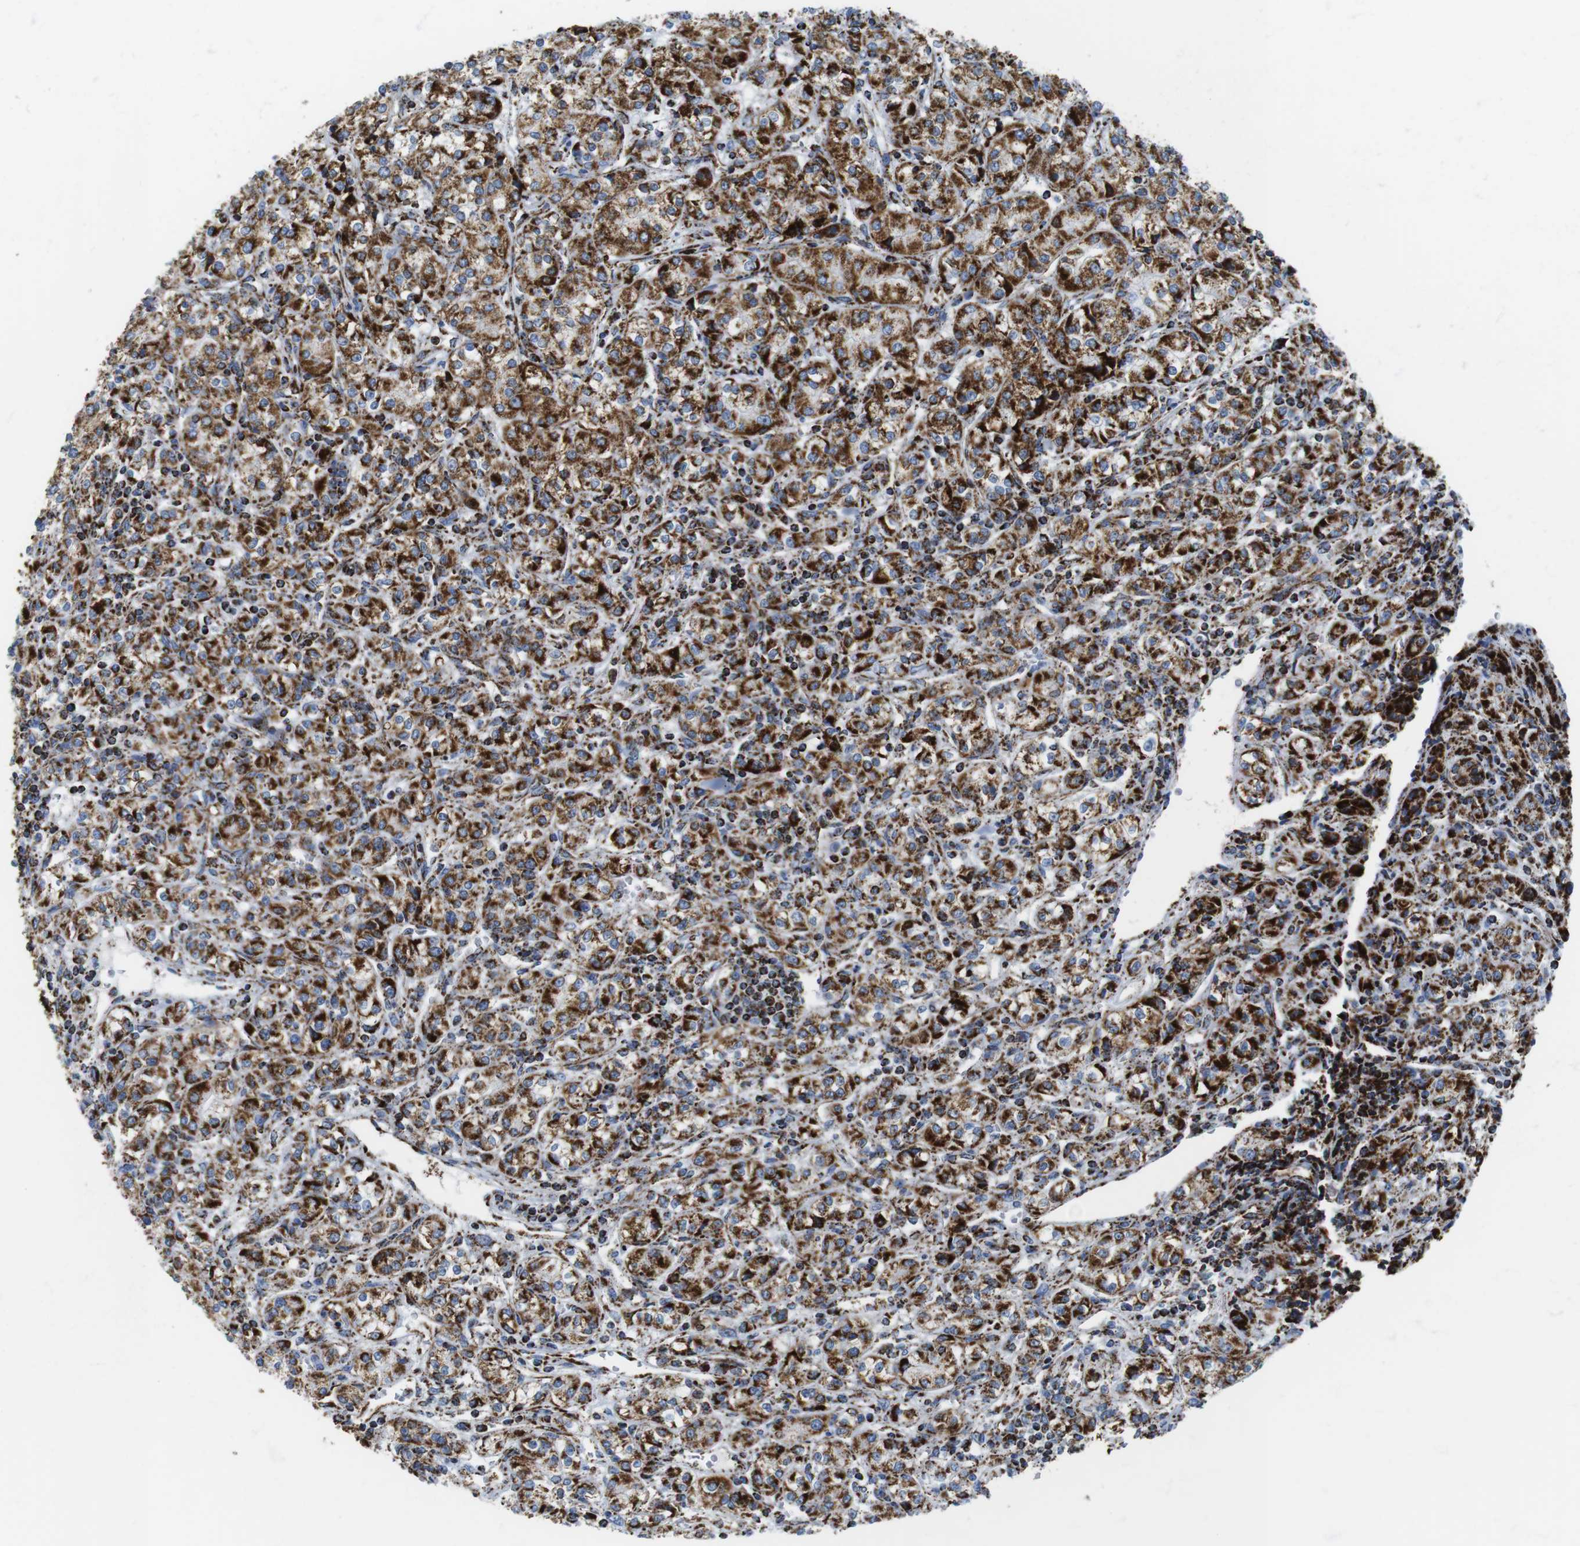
{"staining": {"intensity": "strong", "quantity": ">75%", "location": "cytoplasmic/membranous"}, "tissue": "renal cancer", "cell_type": "Tumor cells", "image_type": "cancer", "snomed": [{"axis": "morphology", "description": "Adenocarcinoma, NOS"}, {"axis": "topography", "description": "Kidney"}], "caption": "Renal adenocarcinoma tissue demonstrates strong cytoplasmic/membranous positivity in approximately >75% of tumor cells, visualized by immunohistochemistry. Using DAB (brown) and hematoxylin (blue) stains, captured at high magnification using brightfield microscopy.", "gene": "ATP5PO", "patient": {"sex": "male", "age": 77}}